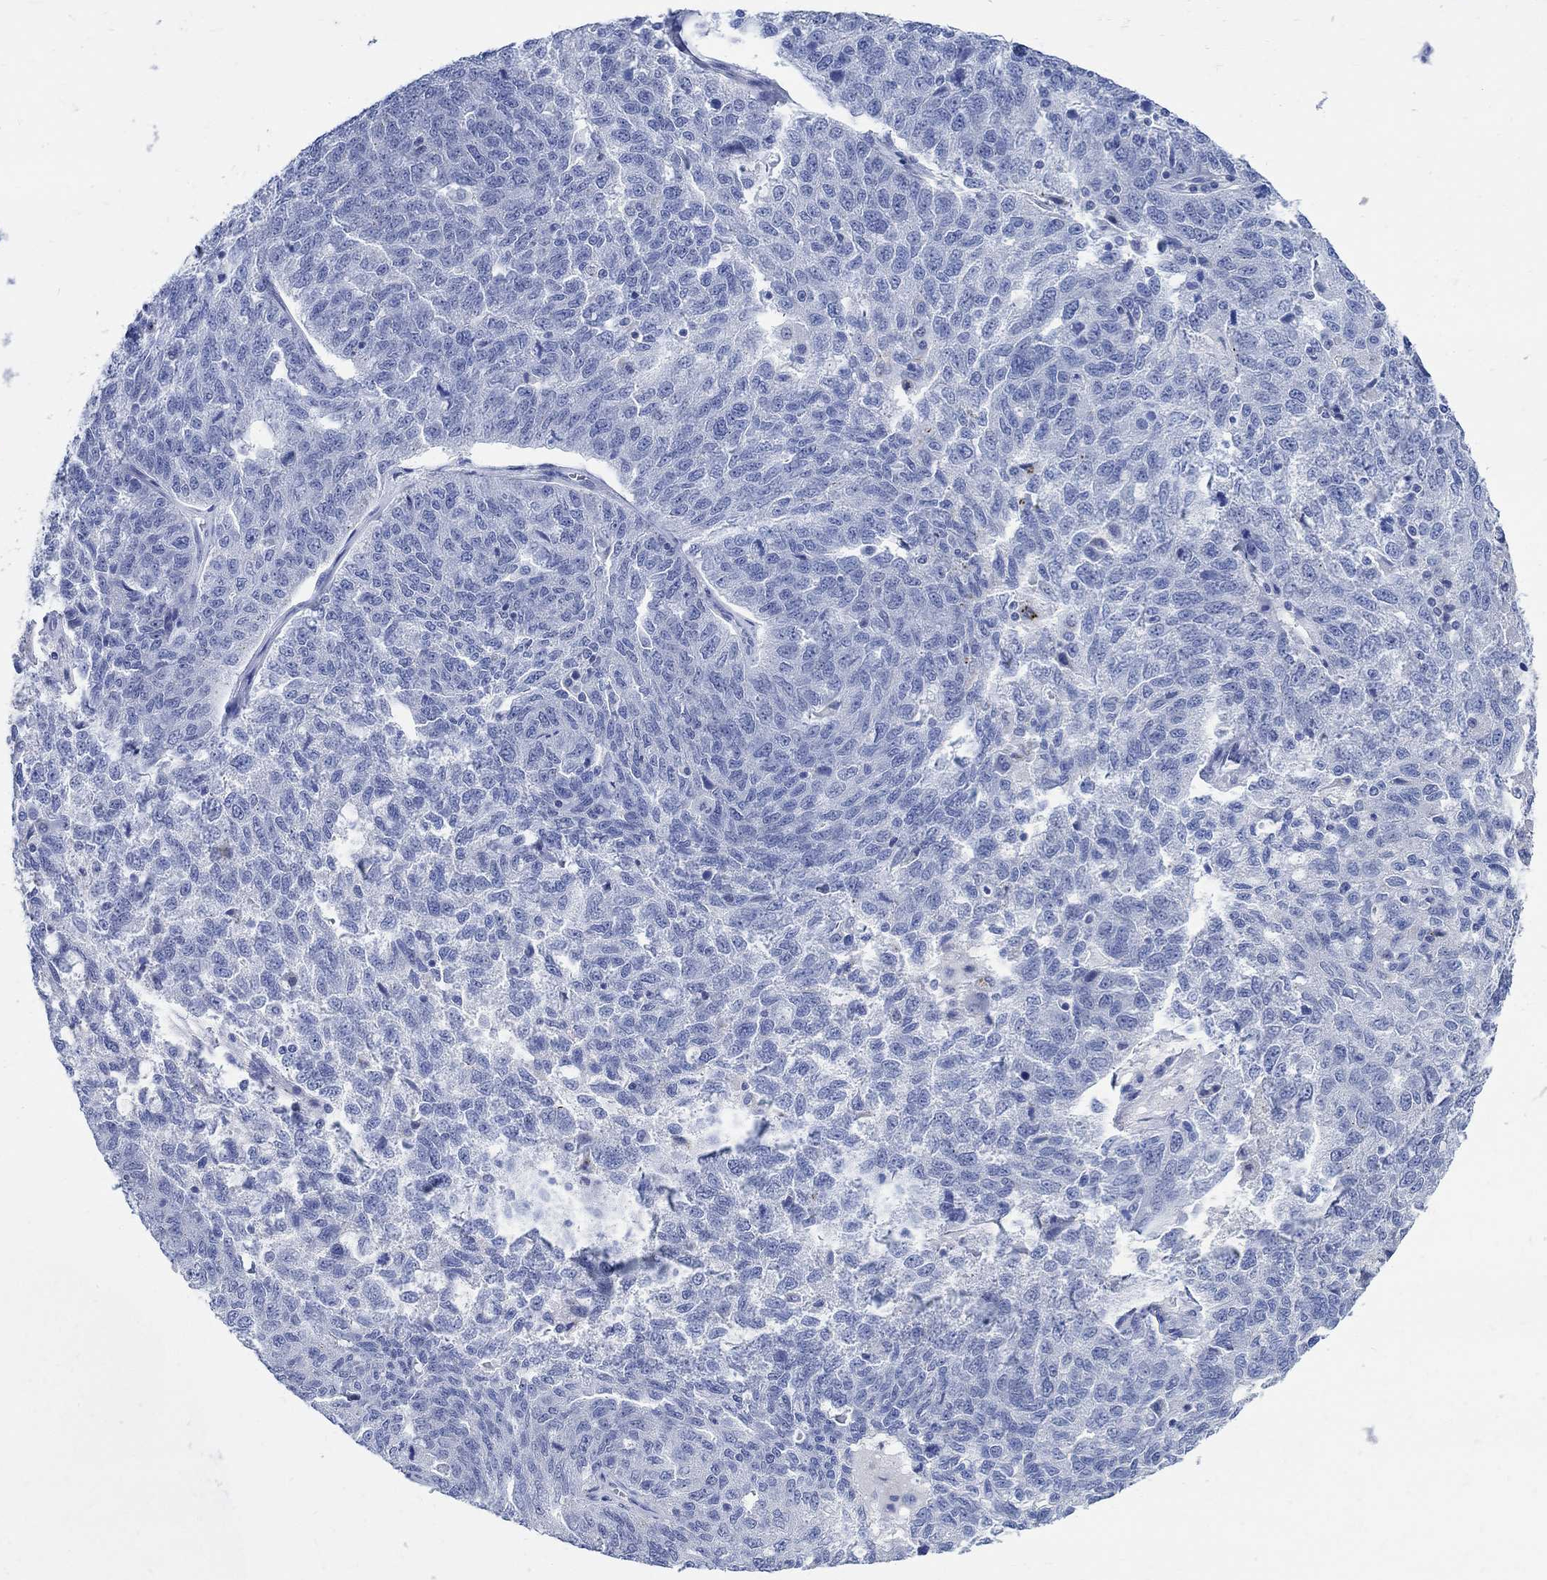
{"staining": {"intensity": "negative", "quantity": "none", "location": "none"}, "tissue": "ovarian cancer", "cell_type": "Tumor cells", "image_type": "cancer", "snomed": [{"axis": "morphology", "description": "Cystadenocarcinoma, serous, NOS"}, {"axis": "topography", "description": "Ovary"}], "caption": "IHC image of neoplastic tissue: ovarian cancer stained with DAB (3,3'-diaminobenzidine) displays no significant protein positivity in tumor cells.", "gene": "CAMK2N1", "patient": {"sex": "female", "age": 71}}